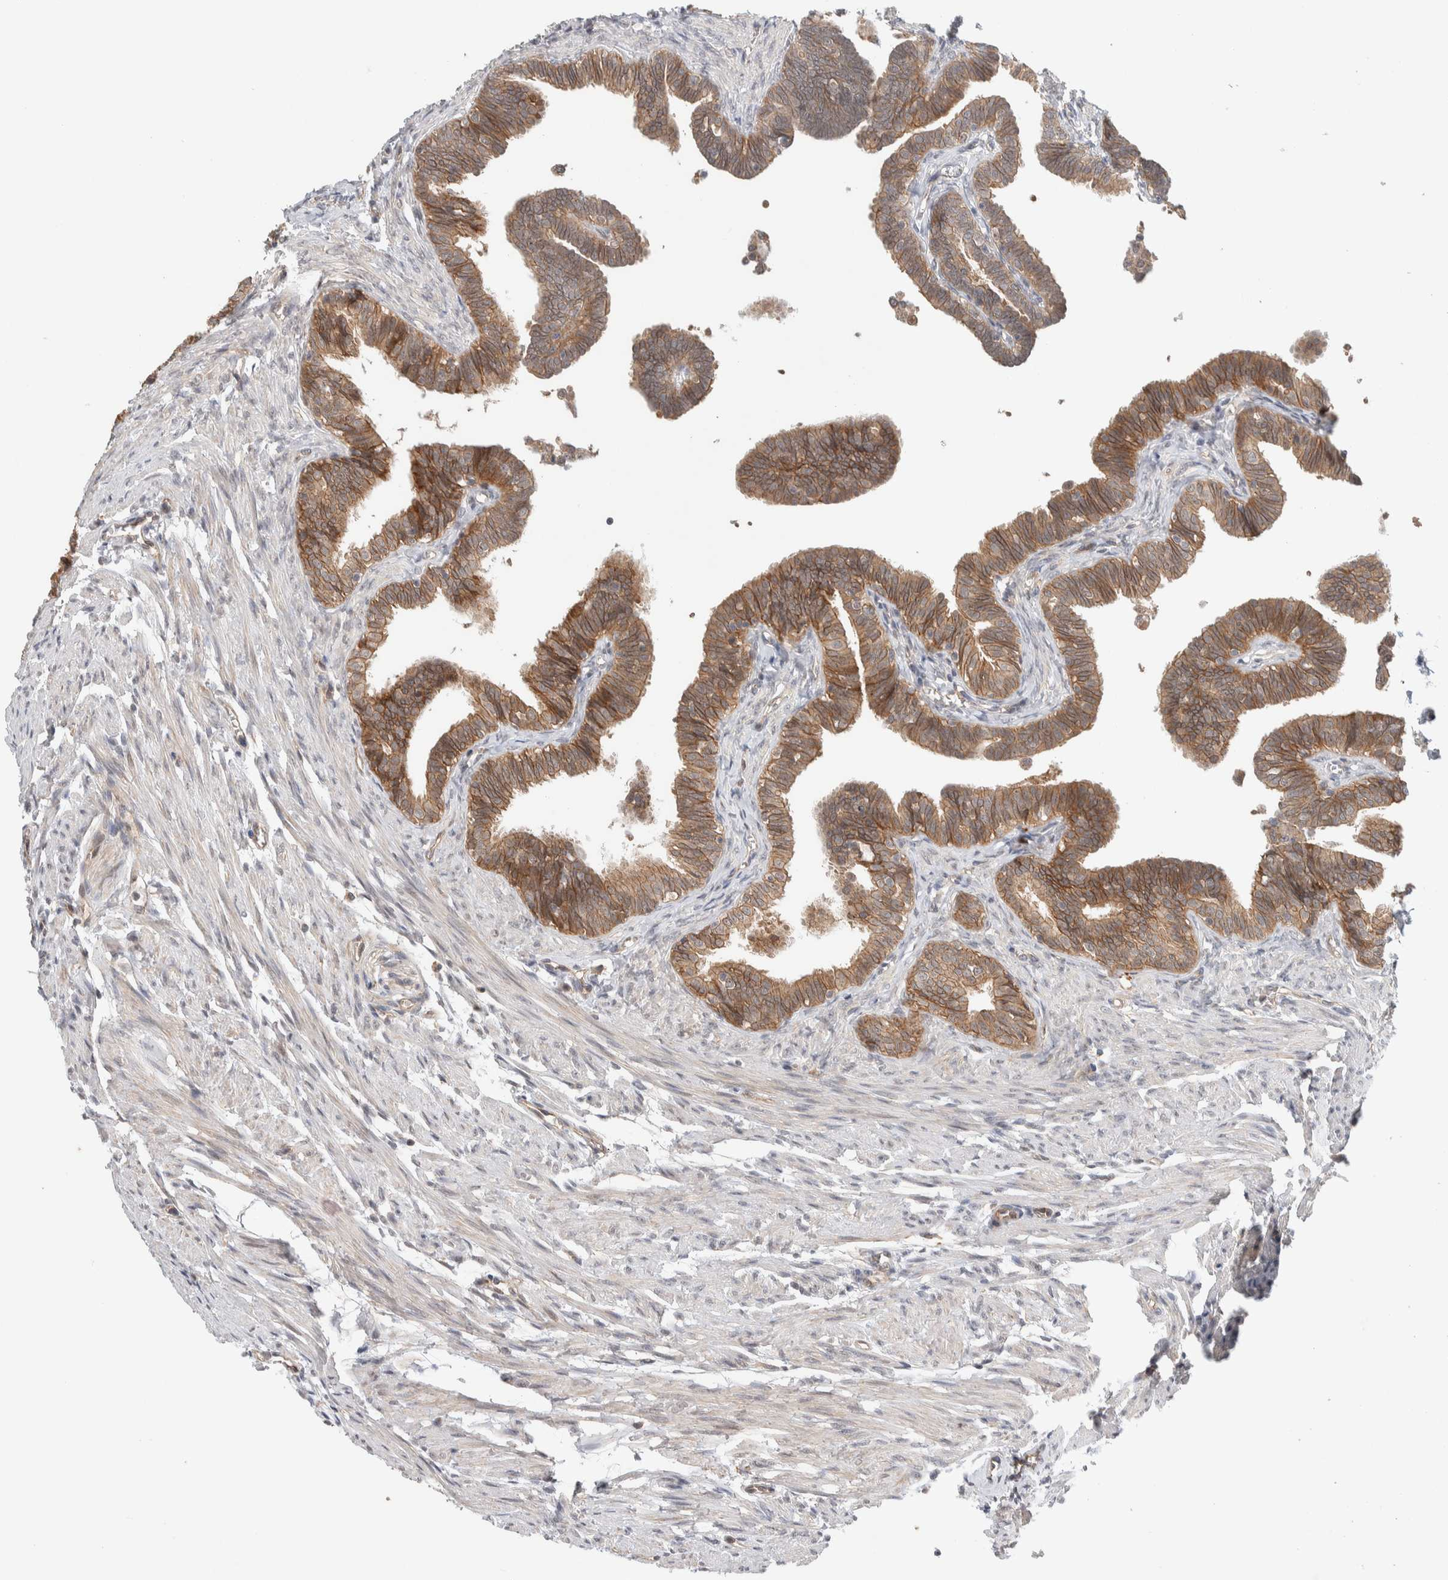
{"staining": {"intensity": "moderate", "quantity": ">75%", "location": "cytoplasmic/membranous"}, "tissue": "fallopian tube", "cell_type": "Glandular cells", "image_type": "normal", "snomed": [{"axis": "morphology", "description": "Normal tissue, NOS"}, {"axis": "topography", "description": "Fallopian tube"}, {"axis": "topography", "description": "Ovary"}], "caption": "Immunohistochemistry (IHC) photomicrograph of unremarkable fallopian tube: human fallopian tube stained using immunohistochemistry (IHC) demonstrates medium levels of moderate protein expression localized specifically in the cytoplasmic/membranous of glandular cells, appearing as a cytoplasmic/membranous brown color.", "gene": "DEPTOR", "patient": {"sex": "female", "age": 23}}